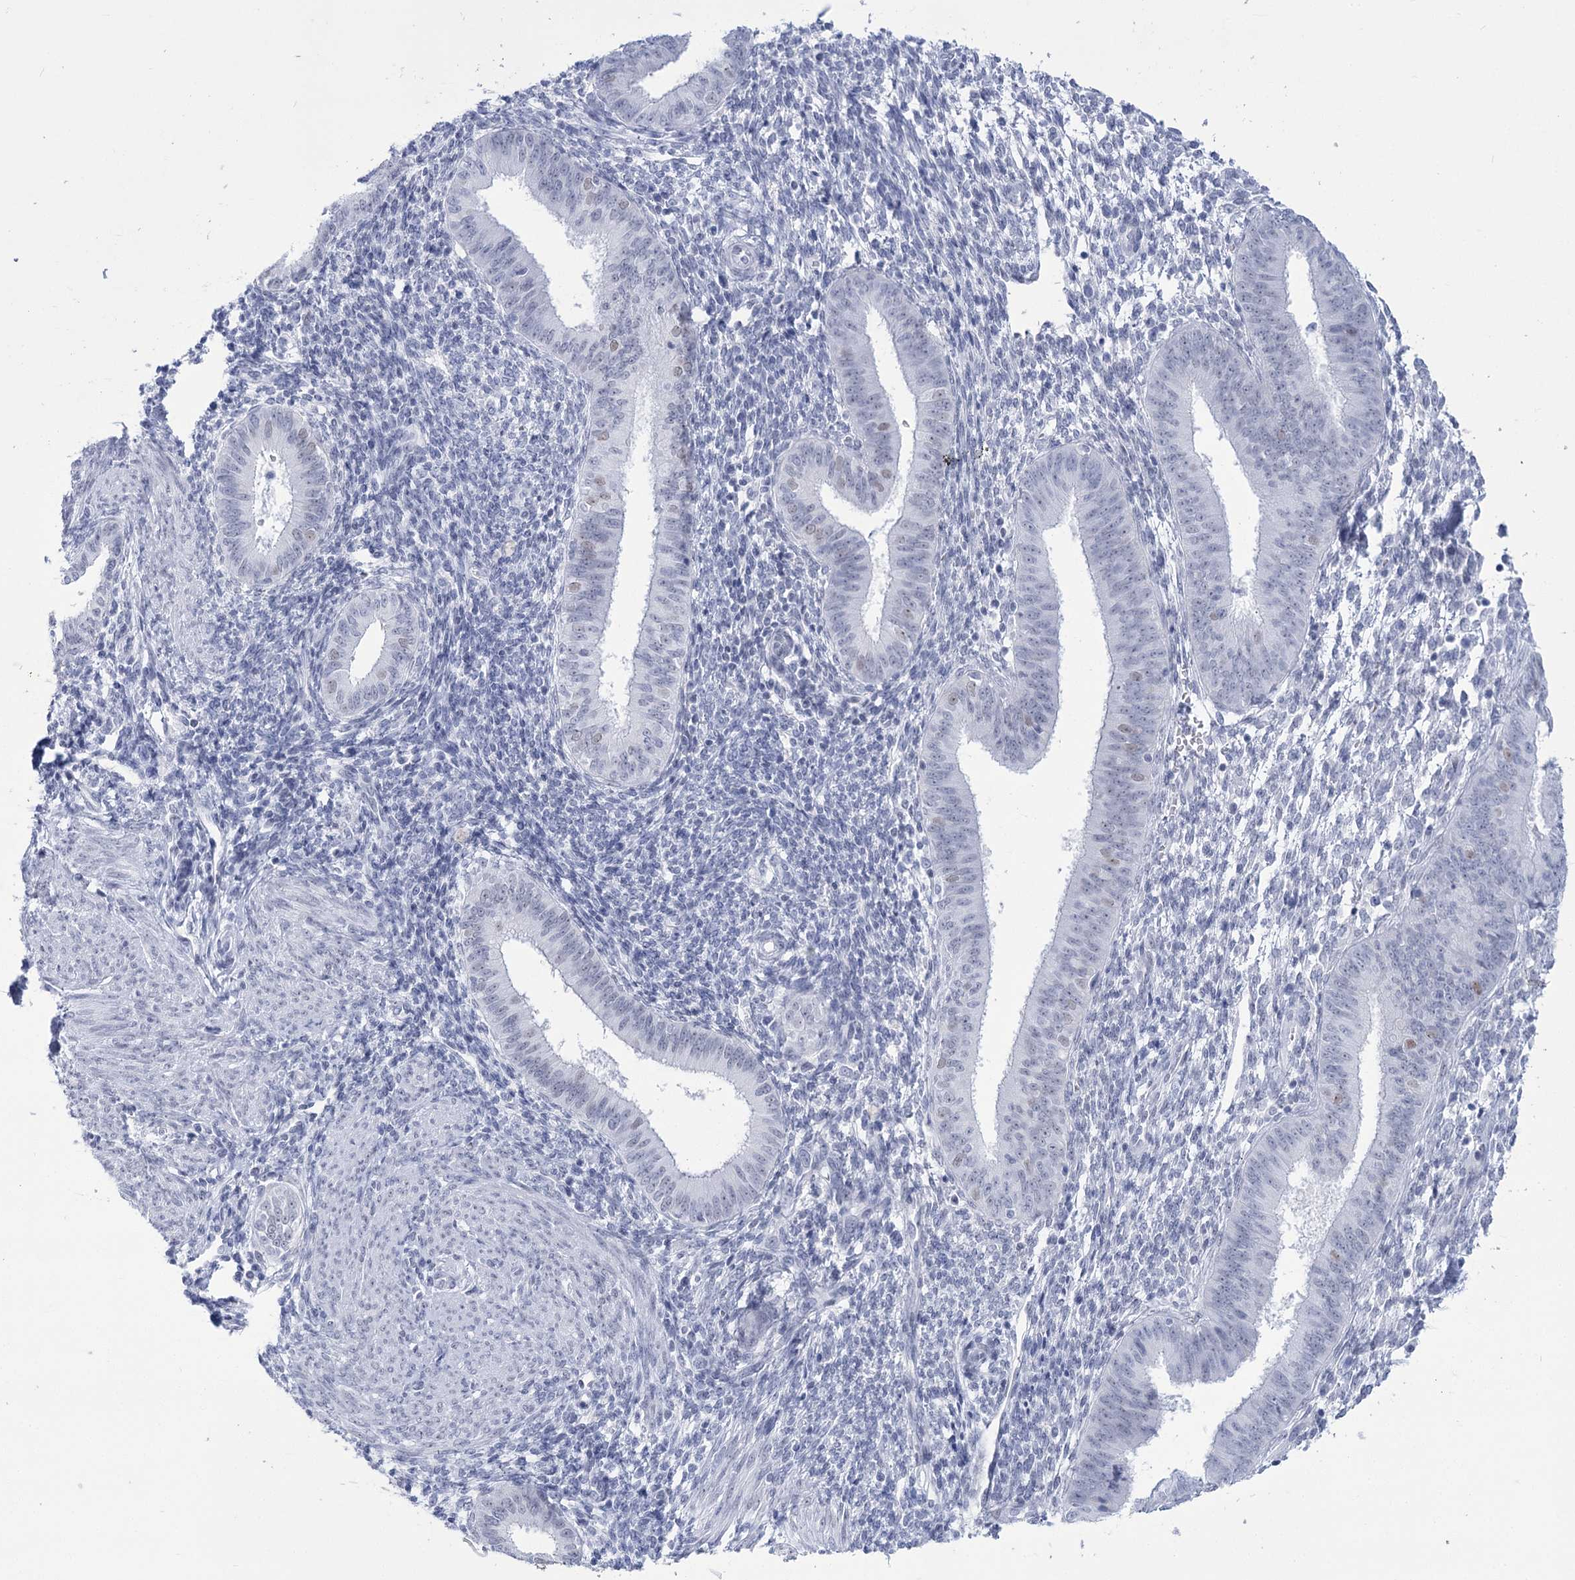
{"staining": {"intensity": "negative", "quantity": "none", "location": "none"}, "tissue": "endometrium", "cell_type": "Cells in endometrial stroma", "image_type": "normal", "snomed": [{"axis": "morphology", "description": "Normal tissue, NOS"}, {"axis": "topography", "description": "Uterus"}, {"axis": "topography", "description": "Endometrium"}], "caption": "Immunohistochemical staining of unremarkable human endometrium shows no significant positivity in cells in endometrial stroma. The staining is performed using DAB brown chromogen with nuclei counter-stained in using hematoxylin.", "gene": "HORMAD1", "patient": {"sex": "female", "age": 48}}